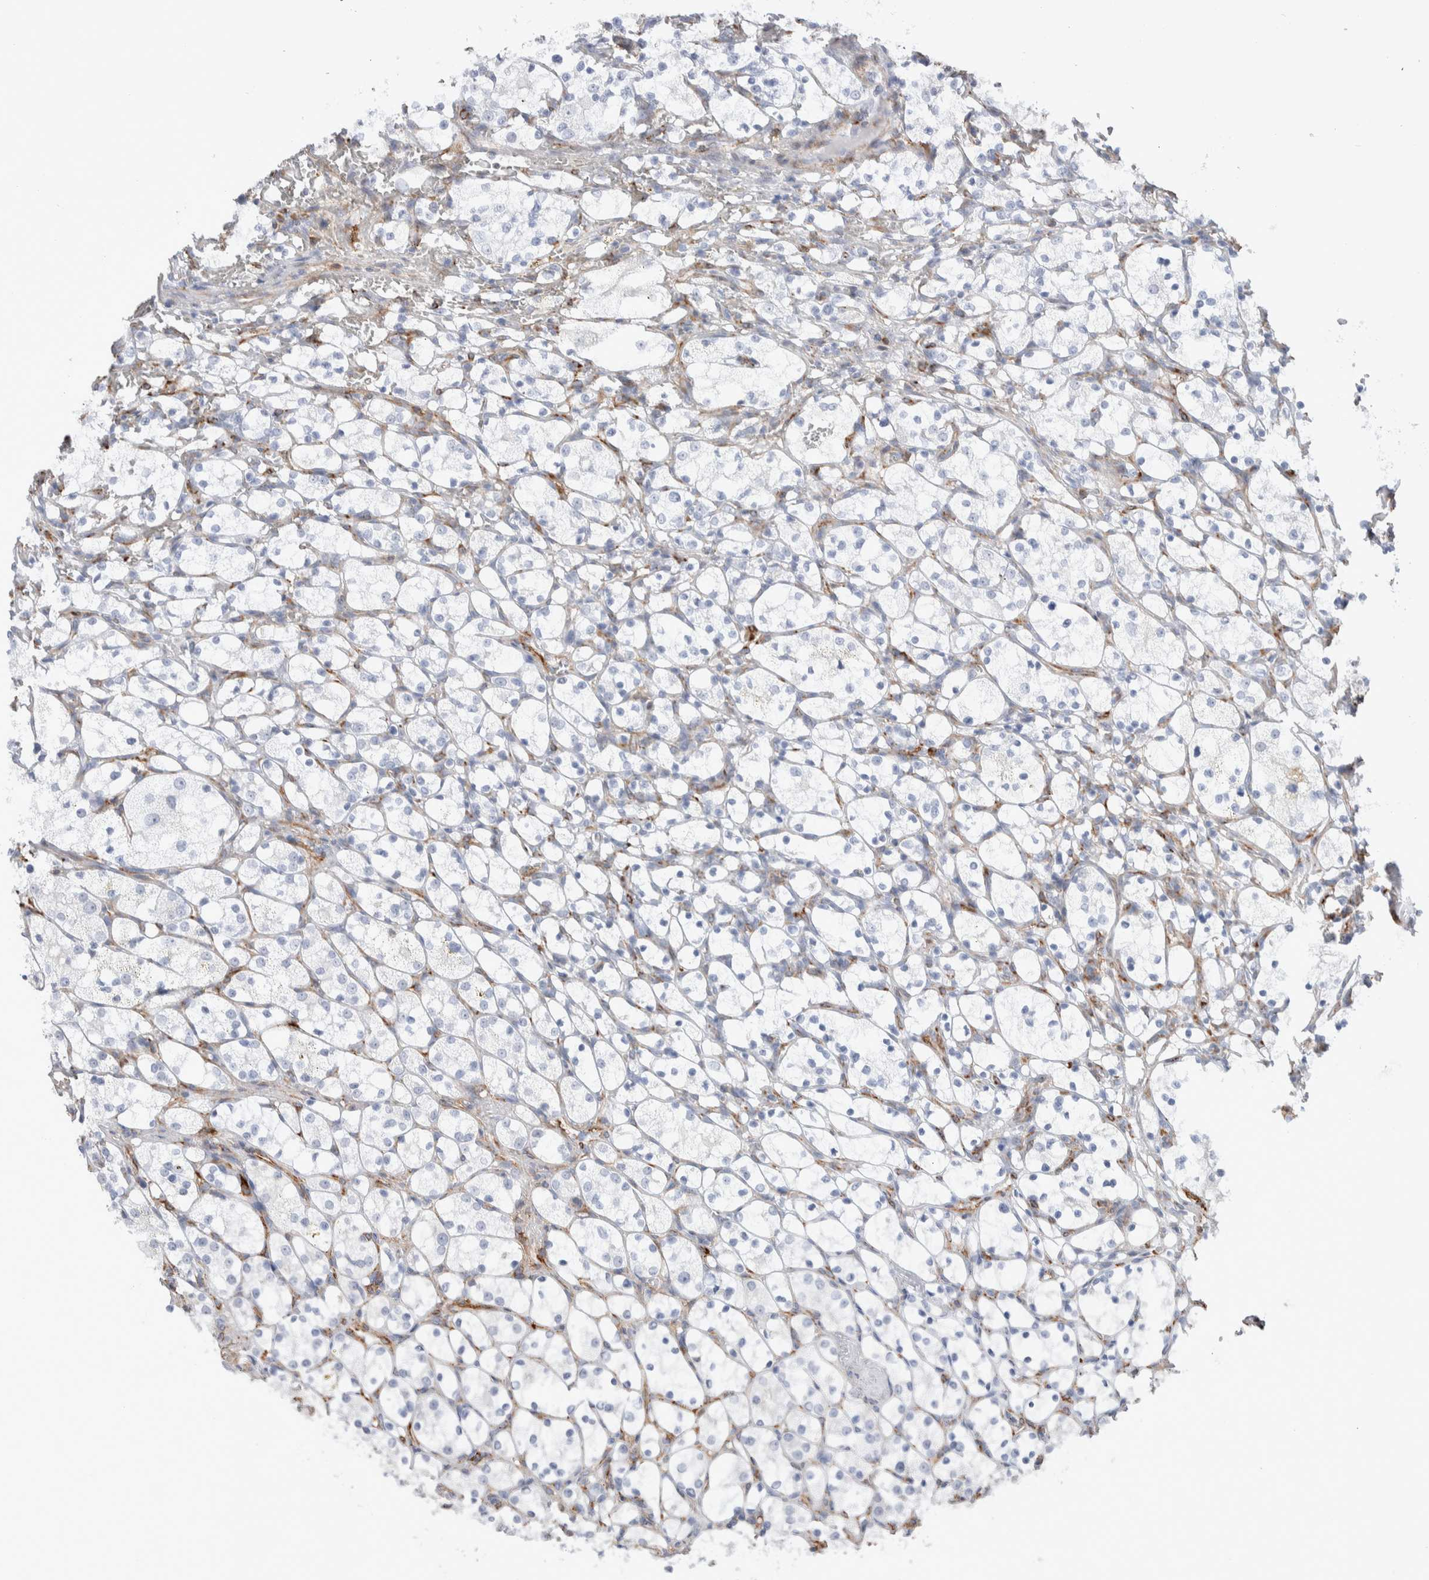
{"staining": {"intensity": "negative", "quantity": "none", "location": "none"}, "tissue": "renal cancer", "cell_type": "Tumor cells", "image_type": "cancer", "snomed": [{"axis": "morphology", "description": "Adenocarcinoma, NOS"}, {"axis": "topography", "description": "Kidney"}], "caption": "There is no significant staining in tumor cells of renal adenocarcinoma.", "gene": "SEPTIN4", "patient": {"sex": "female", "age": 69}}